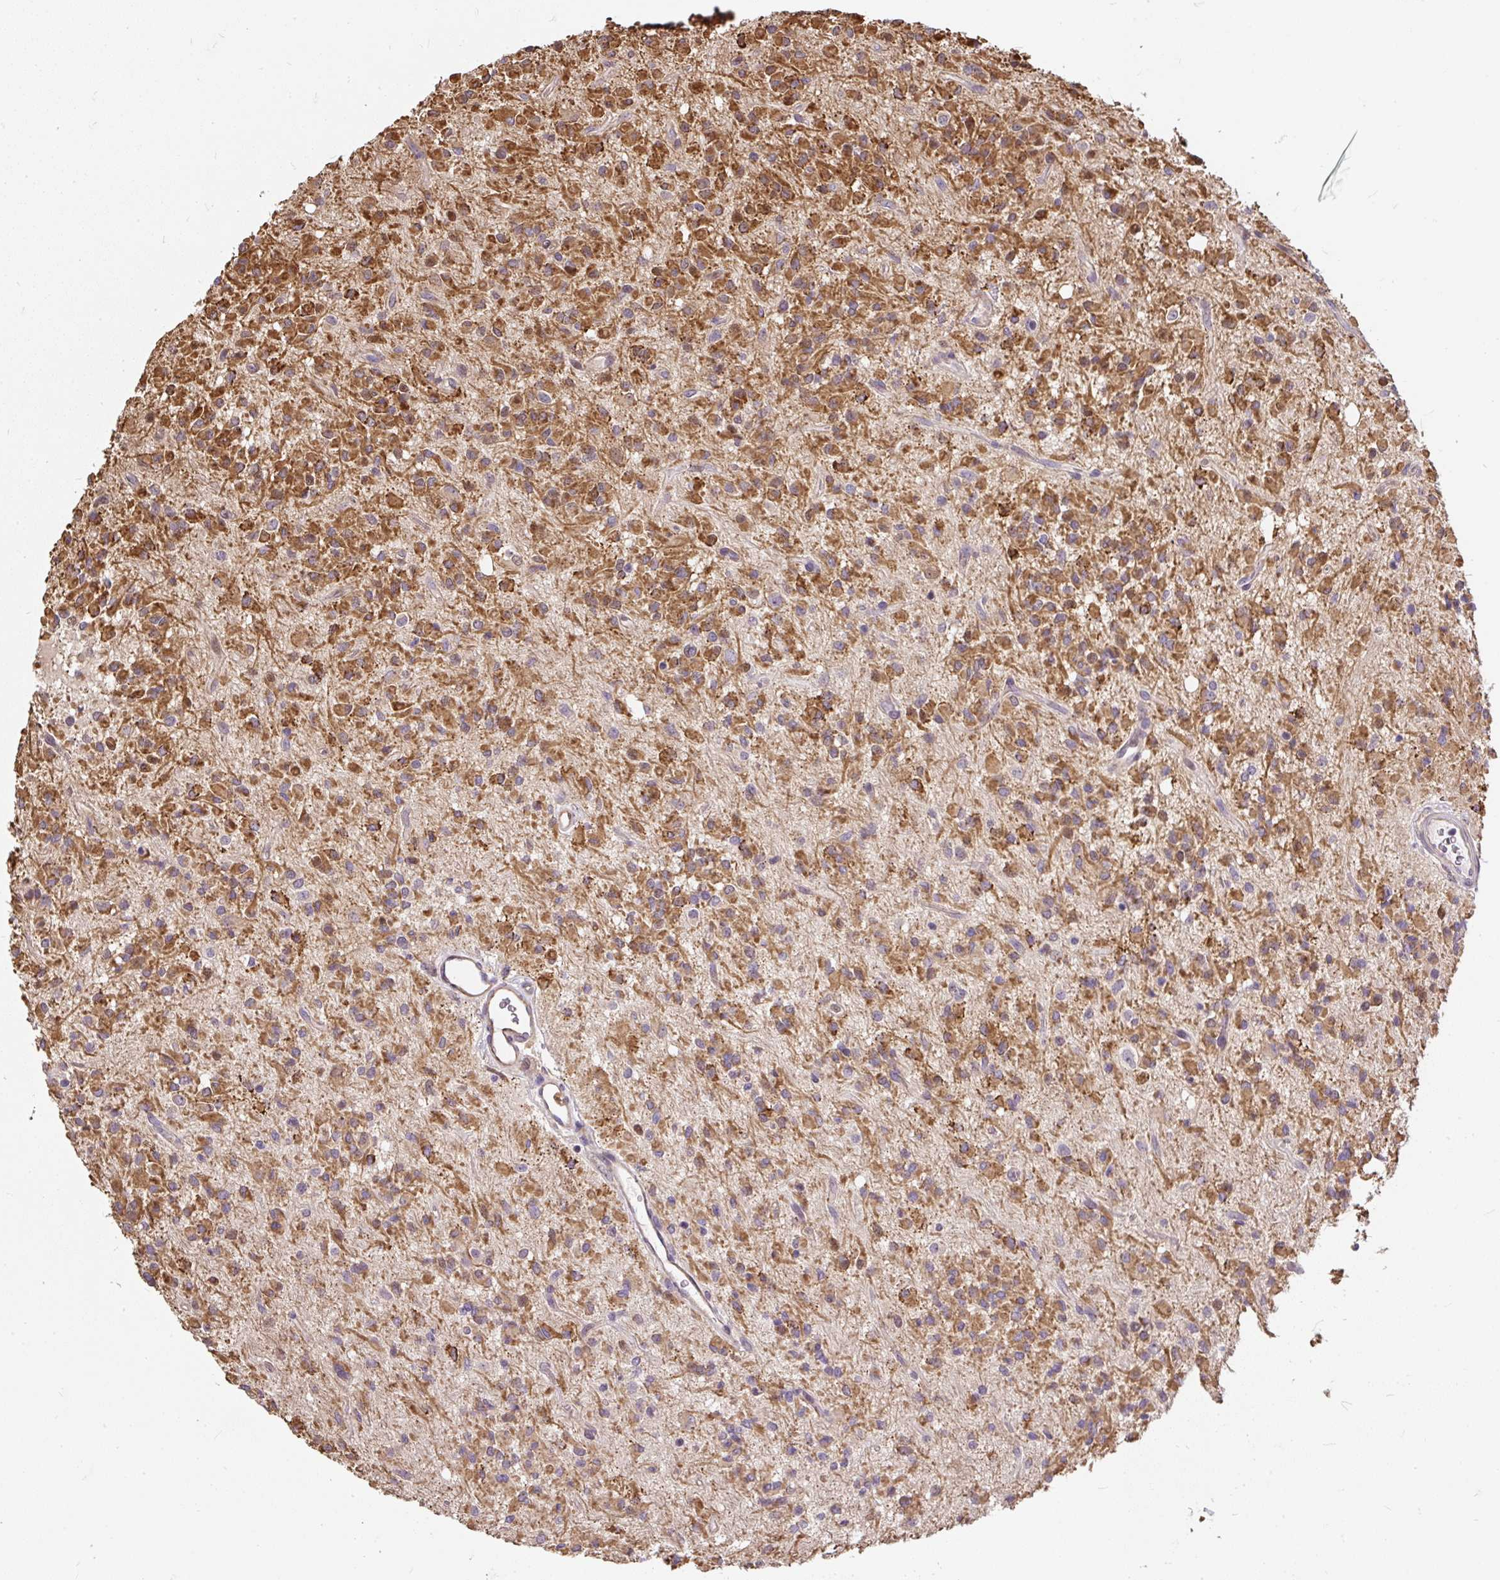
{"staining": {"intensity": "moderate", "quantity": "25%-75%", "location": "cytoplasmic/membranous"}, "tissue": "glioma", "cell_type": "Tumor cells", "image_type": "cancer", "snomed": [{"axis": "morphology", "description": "Glioma, malignant, Low grade"}, {"axis": "topography", "description": "Brain"}], "caption": "IHC photomicrograph of neoplastic tissue: human malignant low-grade glioma stained using IHC exhibits medium levels of moderate protein expression localized specifically in the cytoplasmic/membranous of tumor cells, appearing as a cytoplasmic/membranous brown color.", "gene": "PUS7L", "patient": {"sex": "female", "age": 33}}